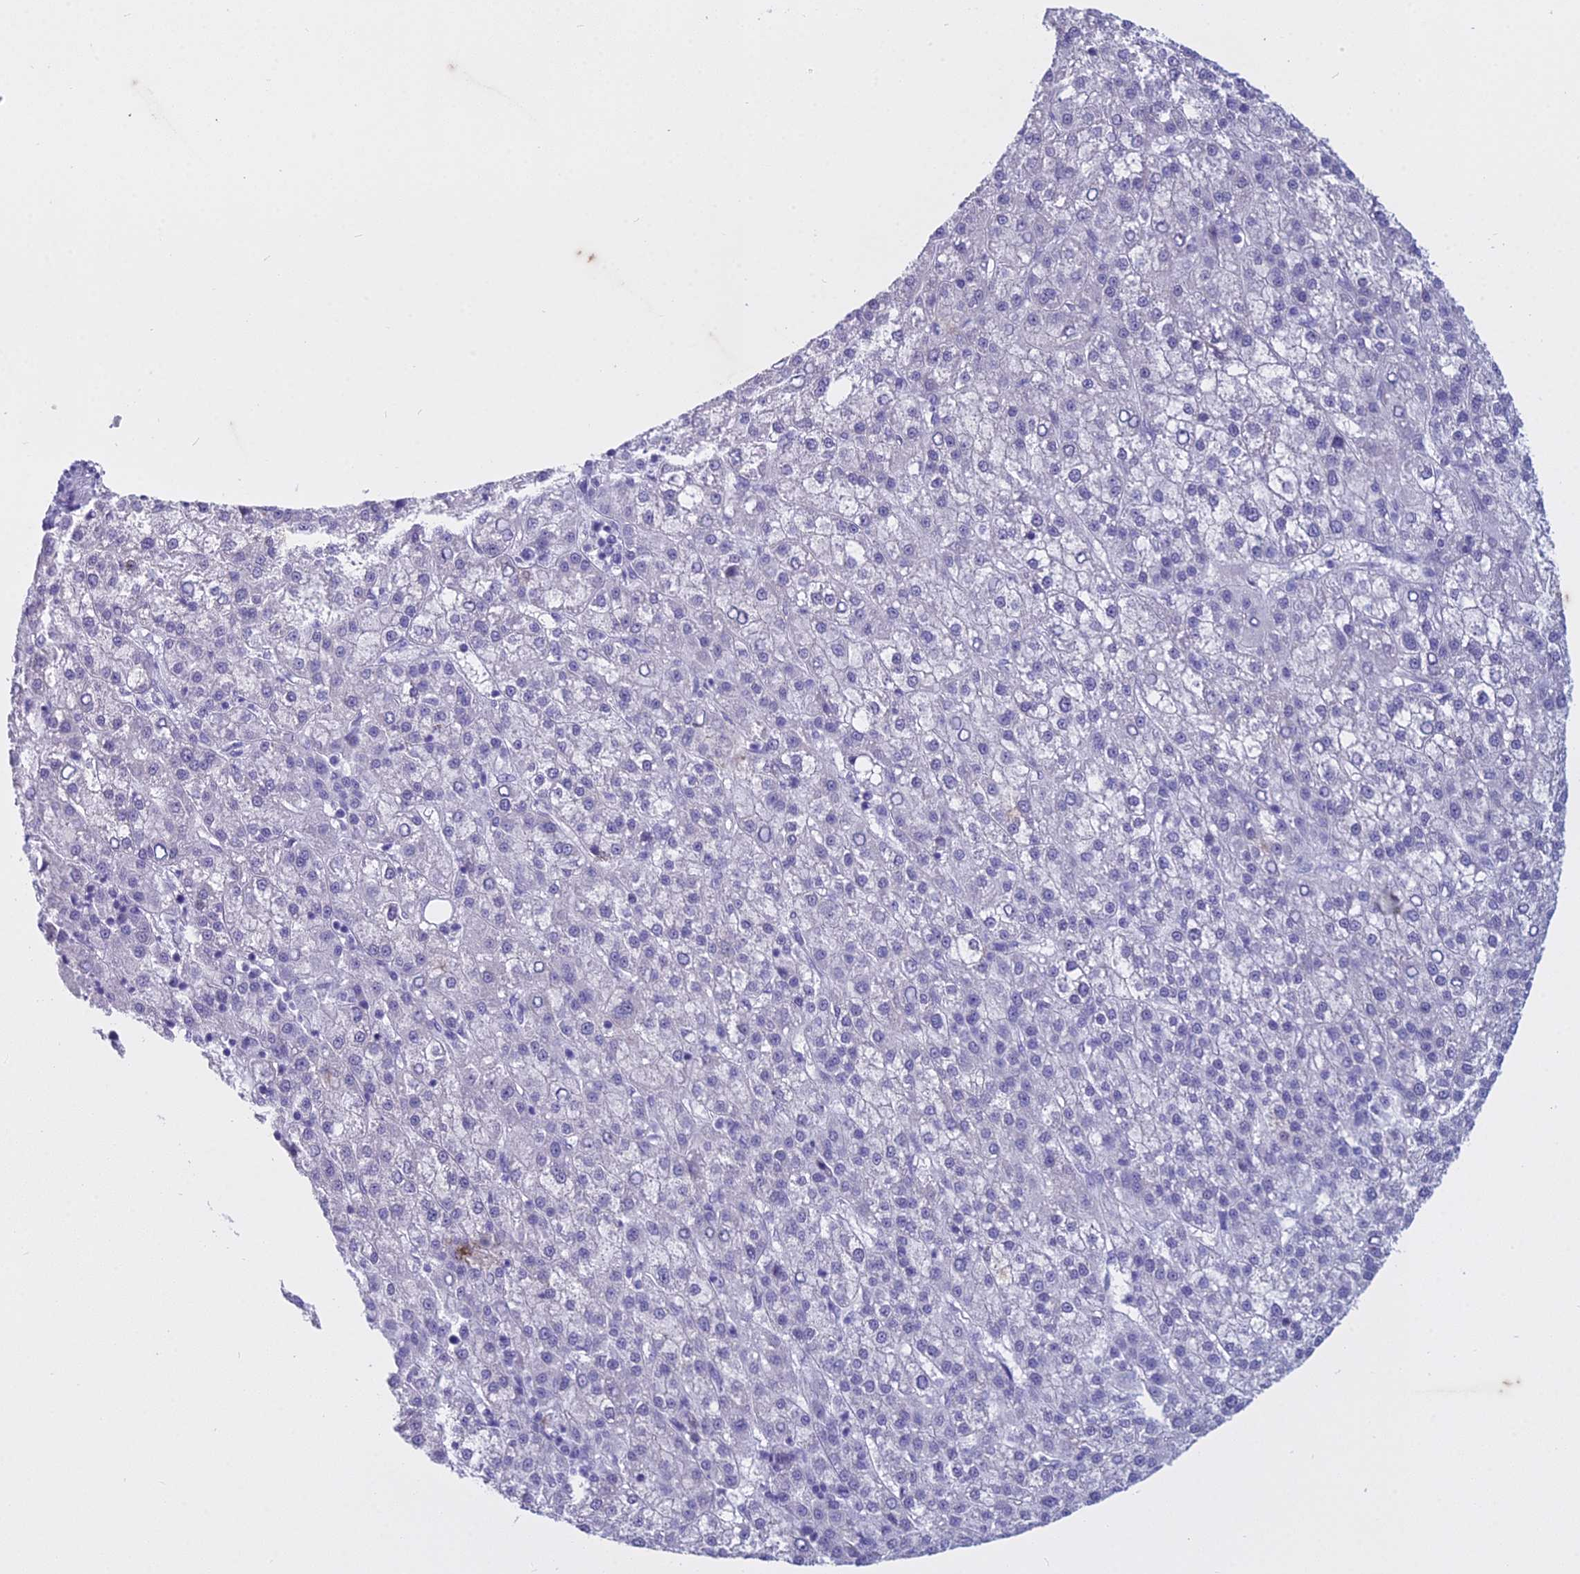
{"staining": {"intensity": "negative", "quantity": "none", "location": "none"}, "tissue": "liver cancer", "cell_type": "Tumor cells", "image_type": "cancer", "snomed": [{"axis": "morphology", "description": "Carcinoma, Hepatocellular, NOS"}, {"axis": "topography", "description": "Liver"}], "caption": "An image of hepatocellular carcinoma (liver) stained for a protein displays no brown staining in tumor cells.", "gene": "HMGB4", "patient": {"sex": "female", "age": 58}}